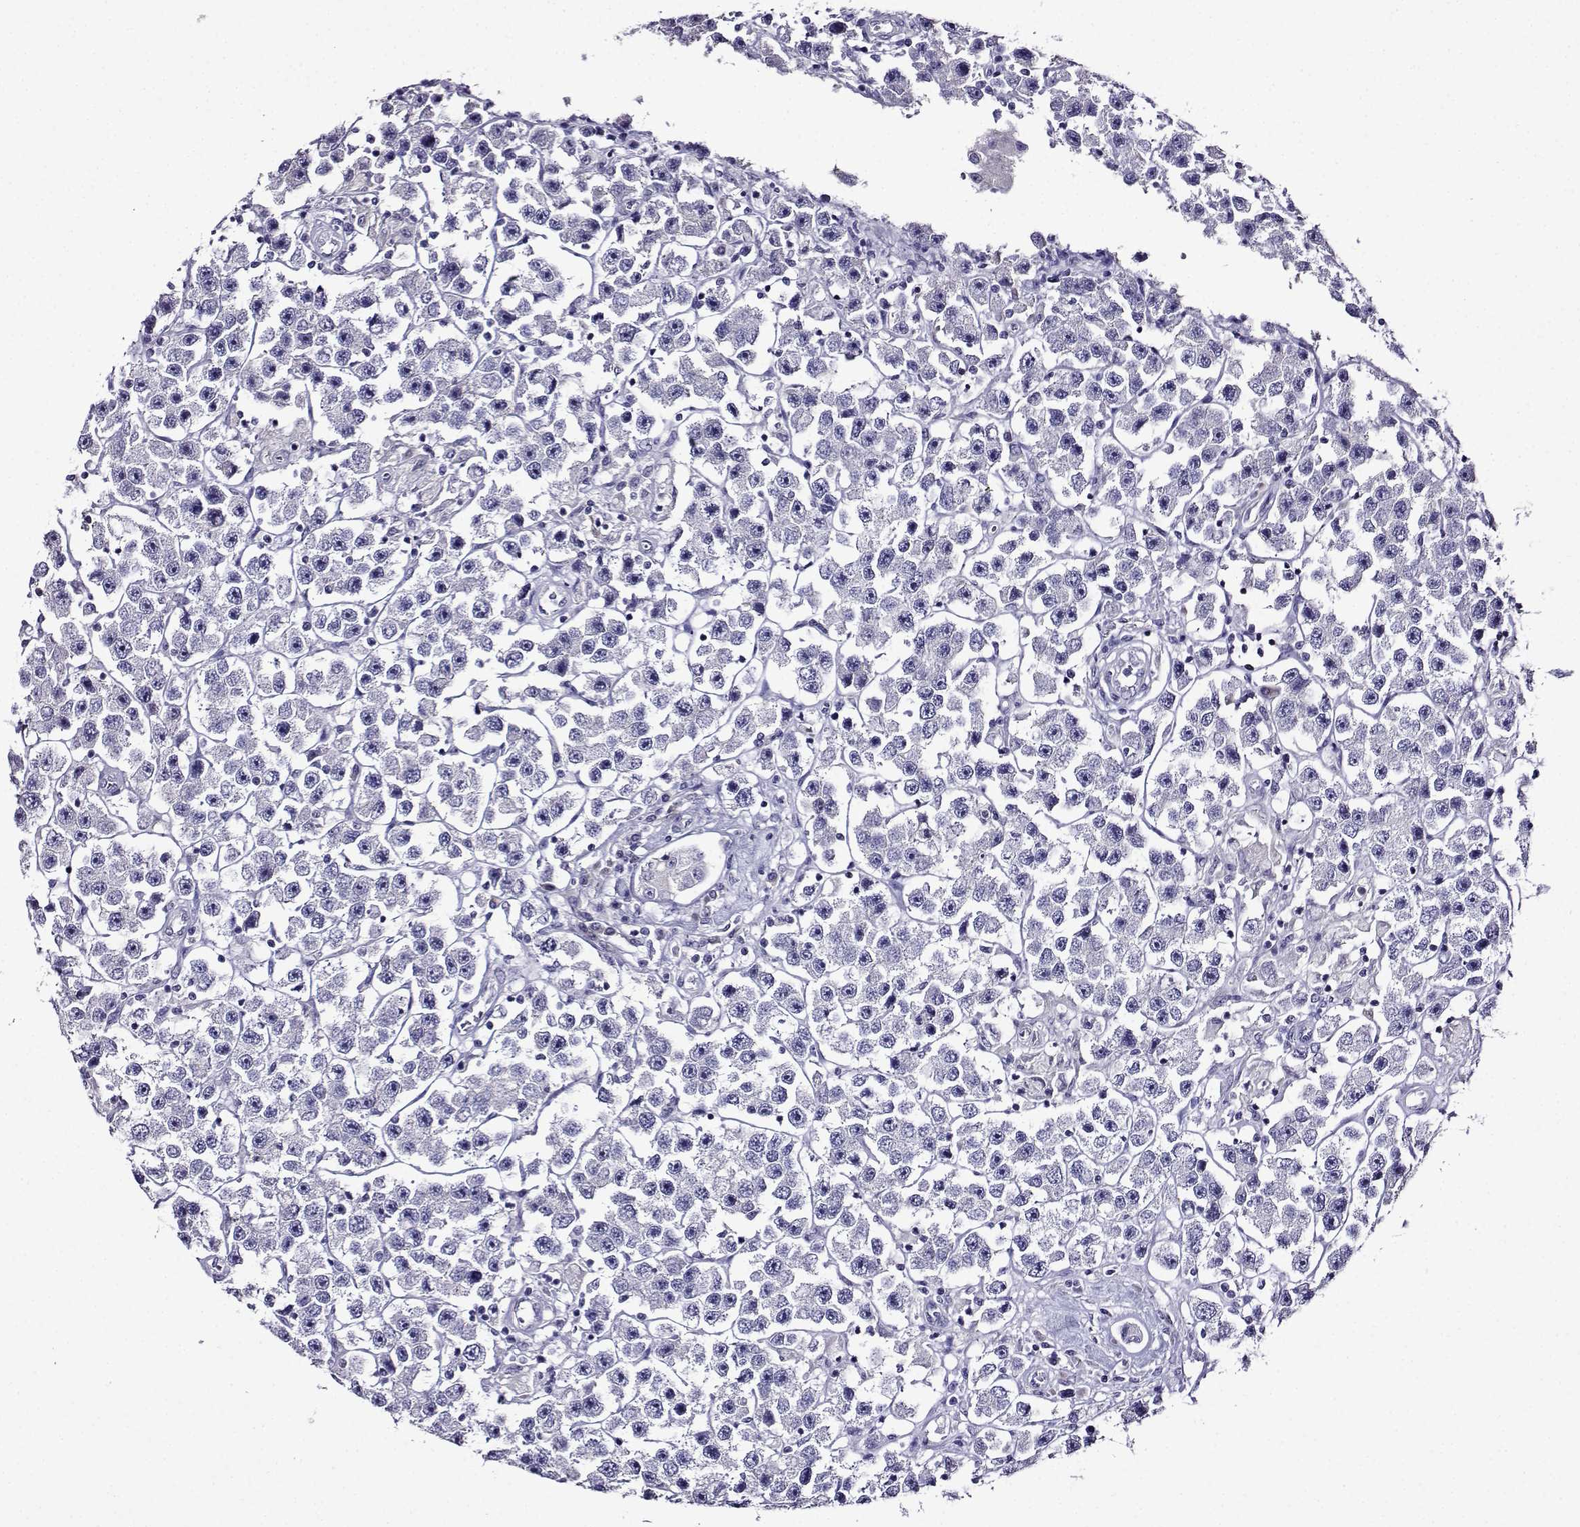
{"staining": {"intensity": "negative", "quantity": "none", "location": "none"}, "tissue": "testis cancer", "cell_type": "Tumor cells", "image_type": "cancer", "snomed": [{"axis": "morphology", "description": "Seminoma, NOS"}, {"axis": "topography", "description": "Testis"}], "caption": "Tumor cells show no significant staining in seminoma (testis).", "gene": "TMEM266", "patient": {"sex": "male", "age": 45}}